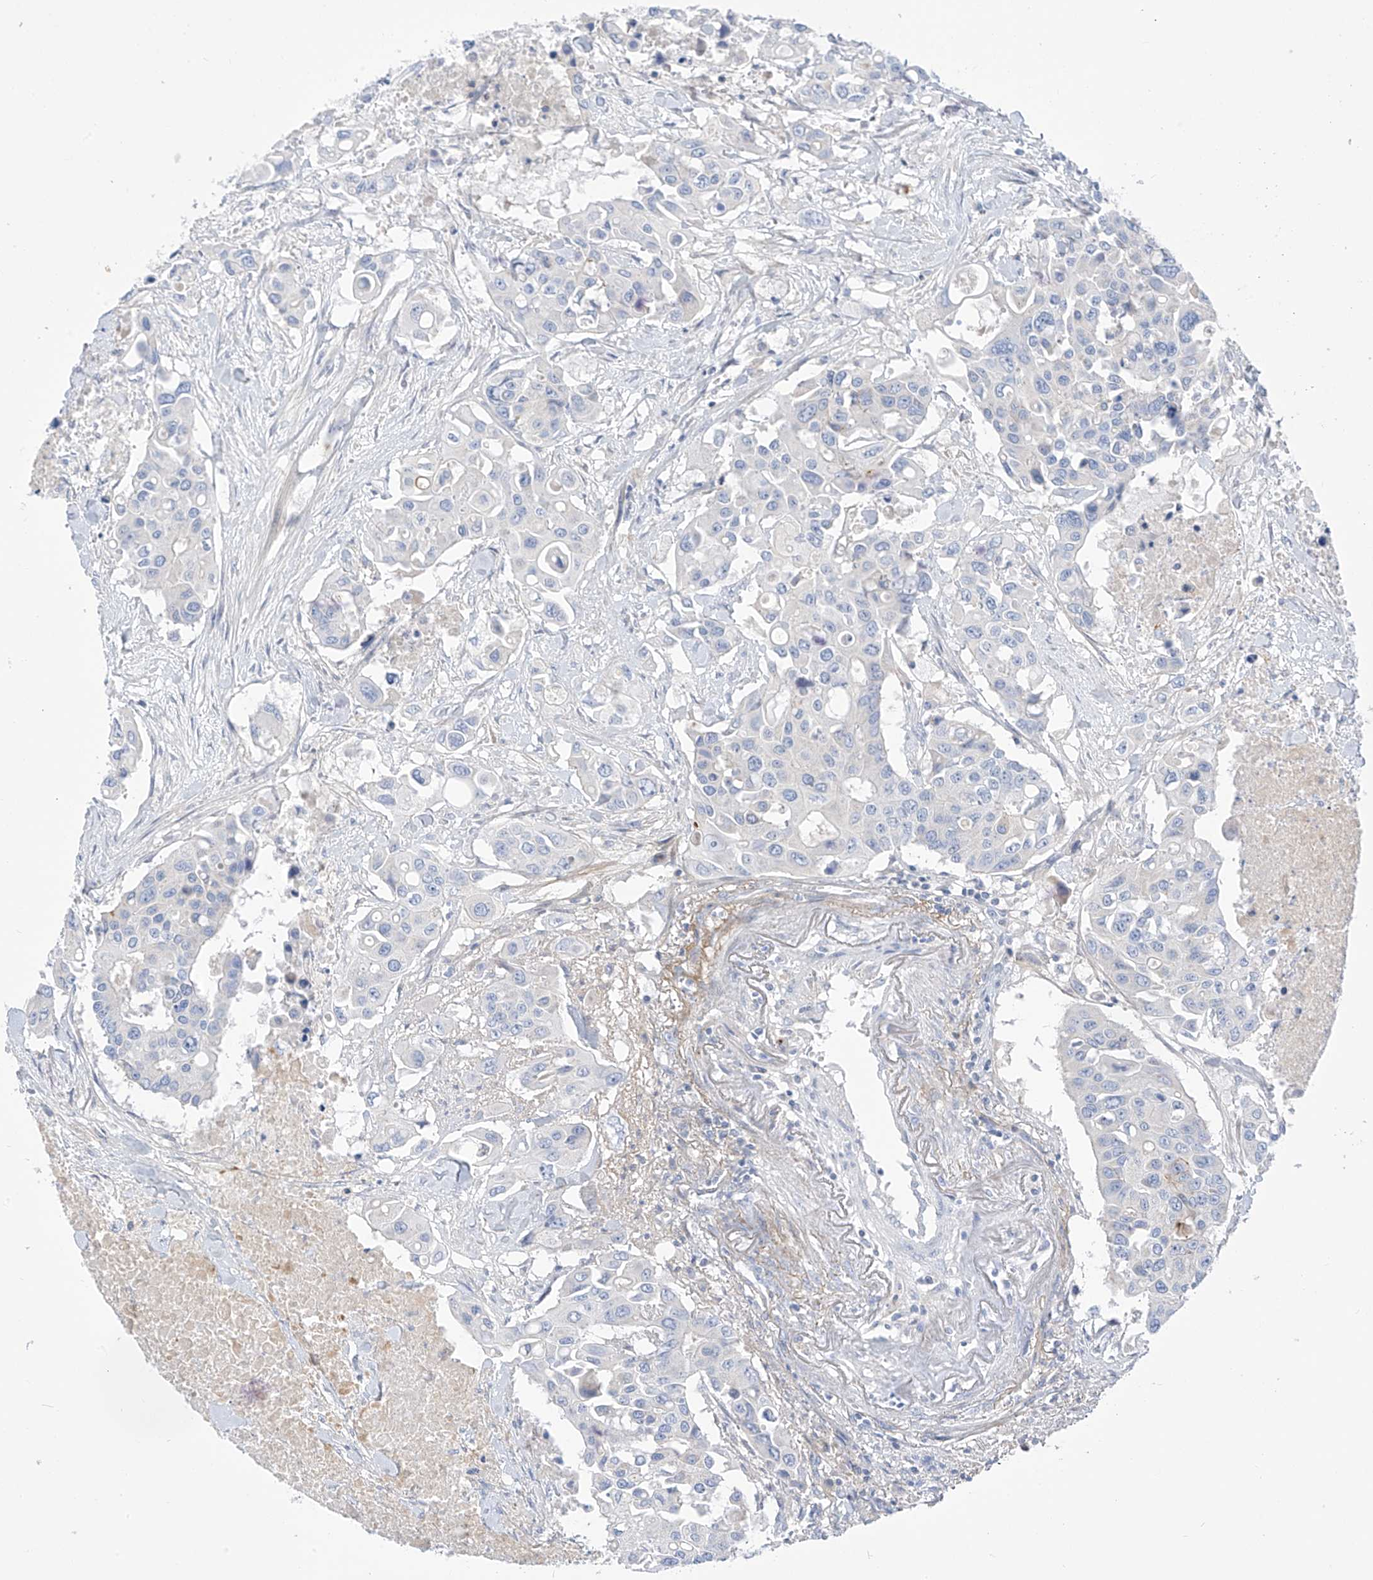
{"staining": {"intensity": "negative", "quantity": "none", "location": "none"}, "tissue": "colorectal cancer", "cell_type": "Tumor cells", "image_type": "cancer", "snomed": [{"axis": "morphology", "description": "Adenocarcinoma, NOS"}, {"axis": "topography", "description": "Colon"}], "caption": "Tumor cells are negative for brown protein staining in colorectal adenocarcinoma. Brightfield microscopy of IHC stained with DAB (3,3'-diaminobenzidine) (brown) and hematoxylin (blue), captured at high magnification.", "gene": "FABP2", "patient": {"sex": "male", "age": 77}}